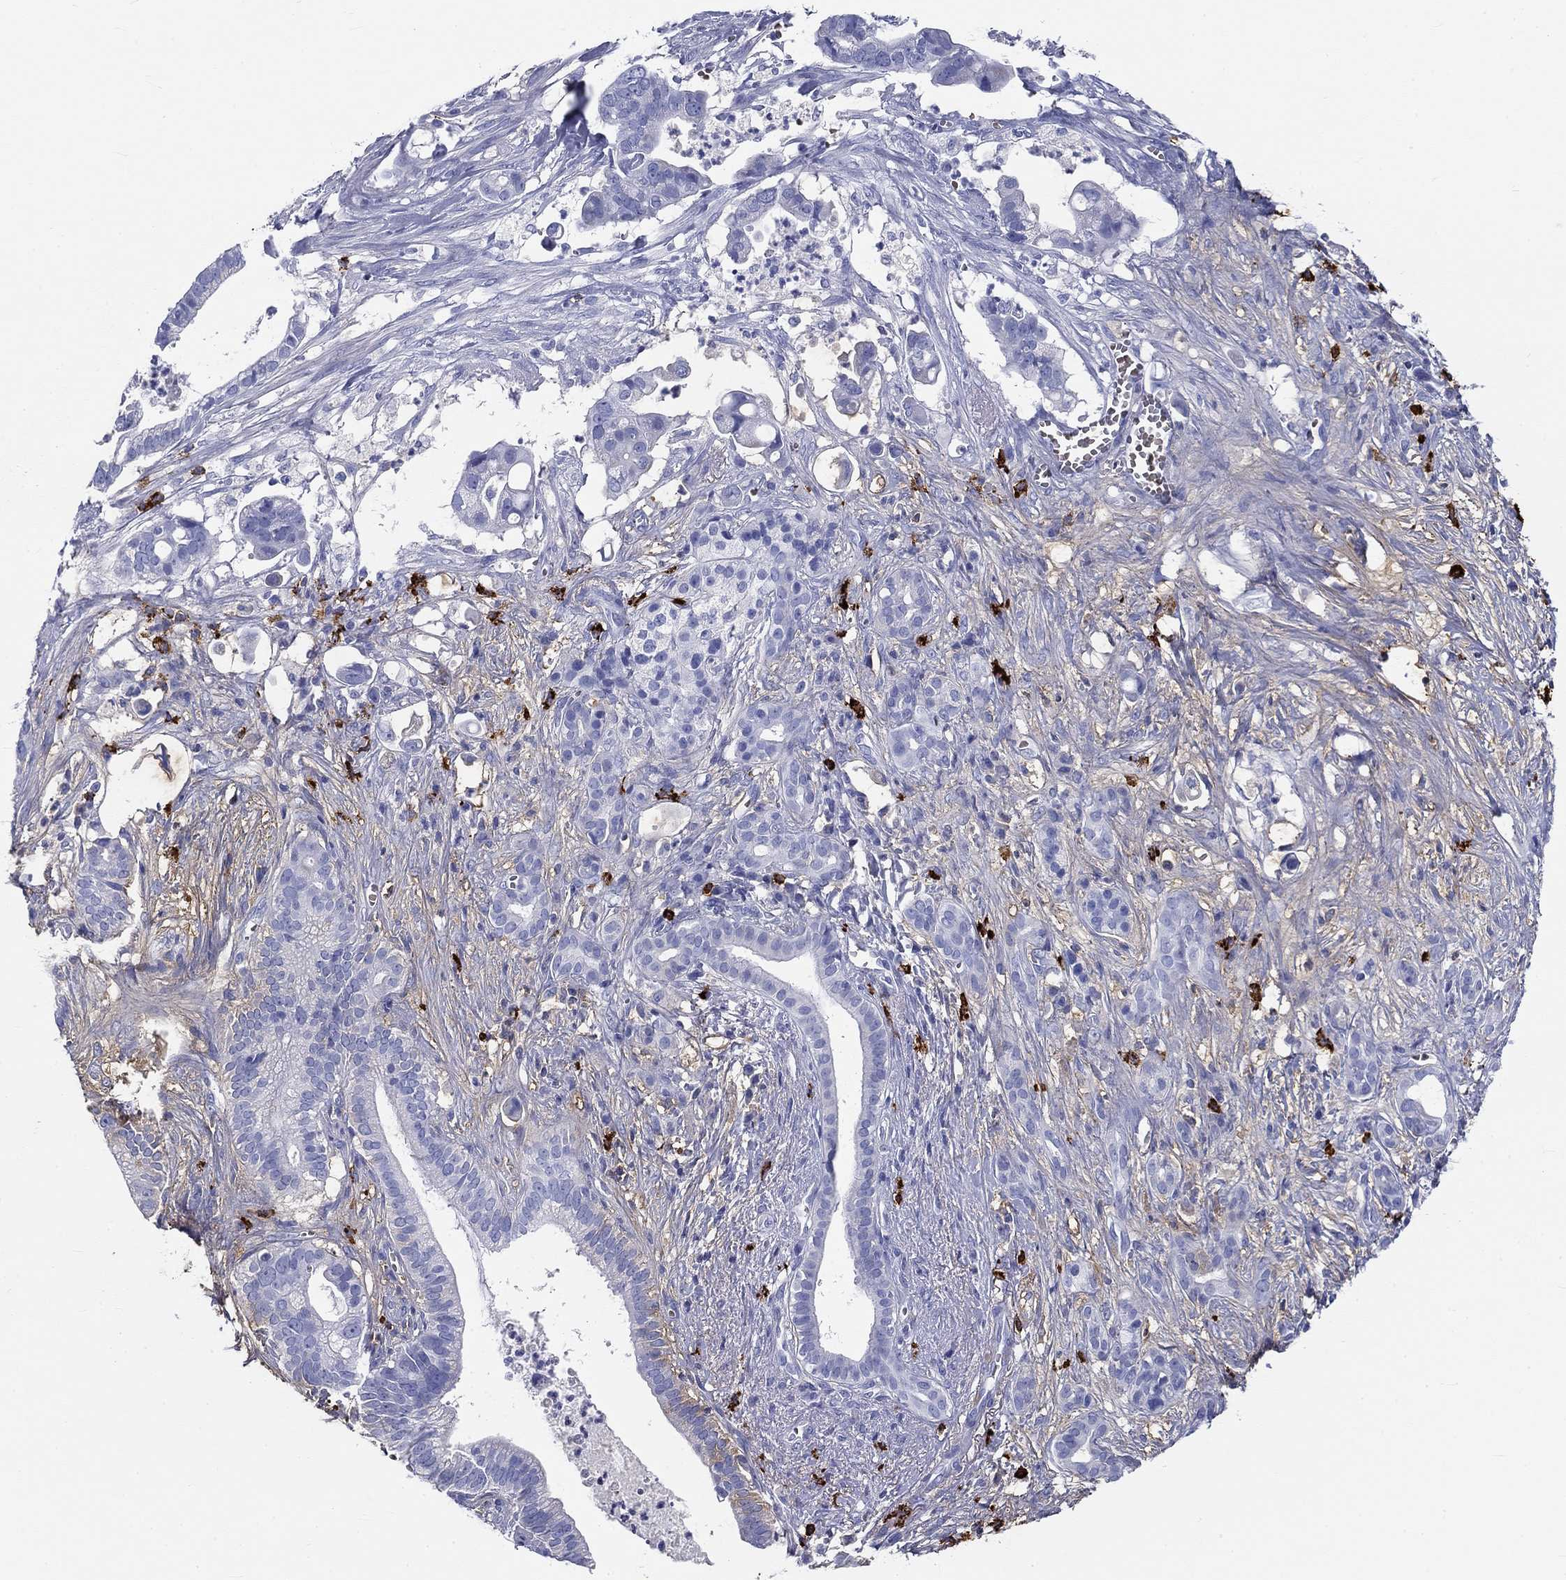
{"staining": {"intensity": "negative", "quantity": "none", "location": "none"}, "tissue": "pancreatic cancer", "cell_type": "Tumor cells", "image_type": "cancer", "snomed": [{"axis": "morphology", "description": "Adenocarcinoma, NOS"}, {"axis": "topography", "description": "Pancreas"}], "caption": "Pancreatic cancer (adenocarcinoma) stained for a protein using IHC exhibits no positivity tumor cells.", "gene": "CD40LG", "patient": {"sex": "male", "age": 61}}